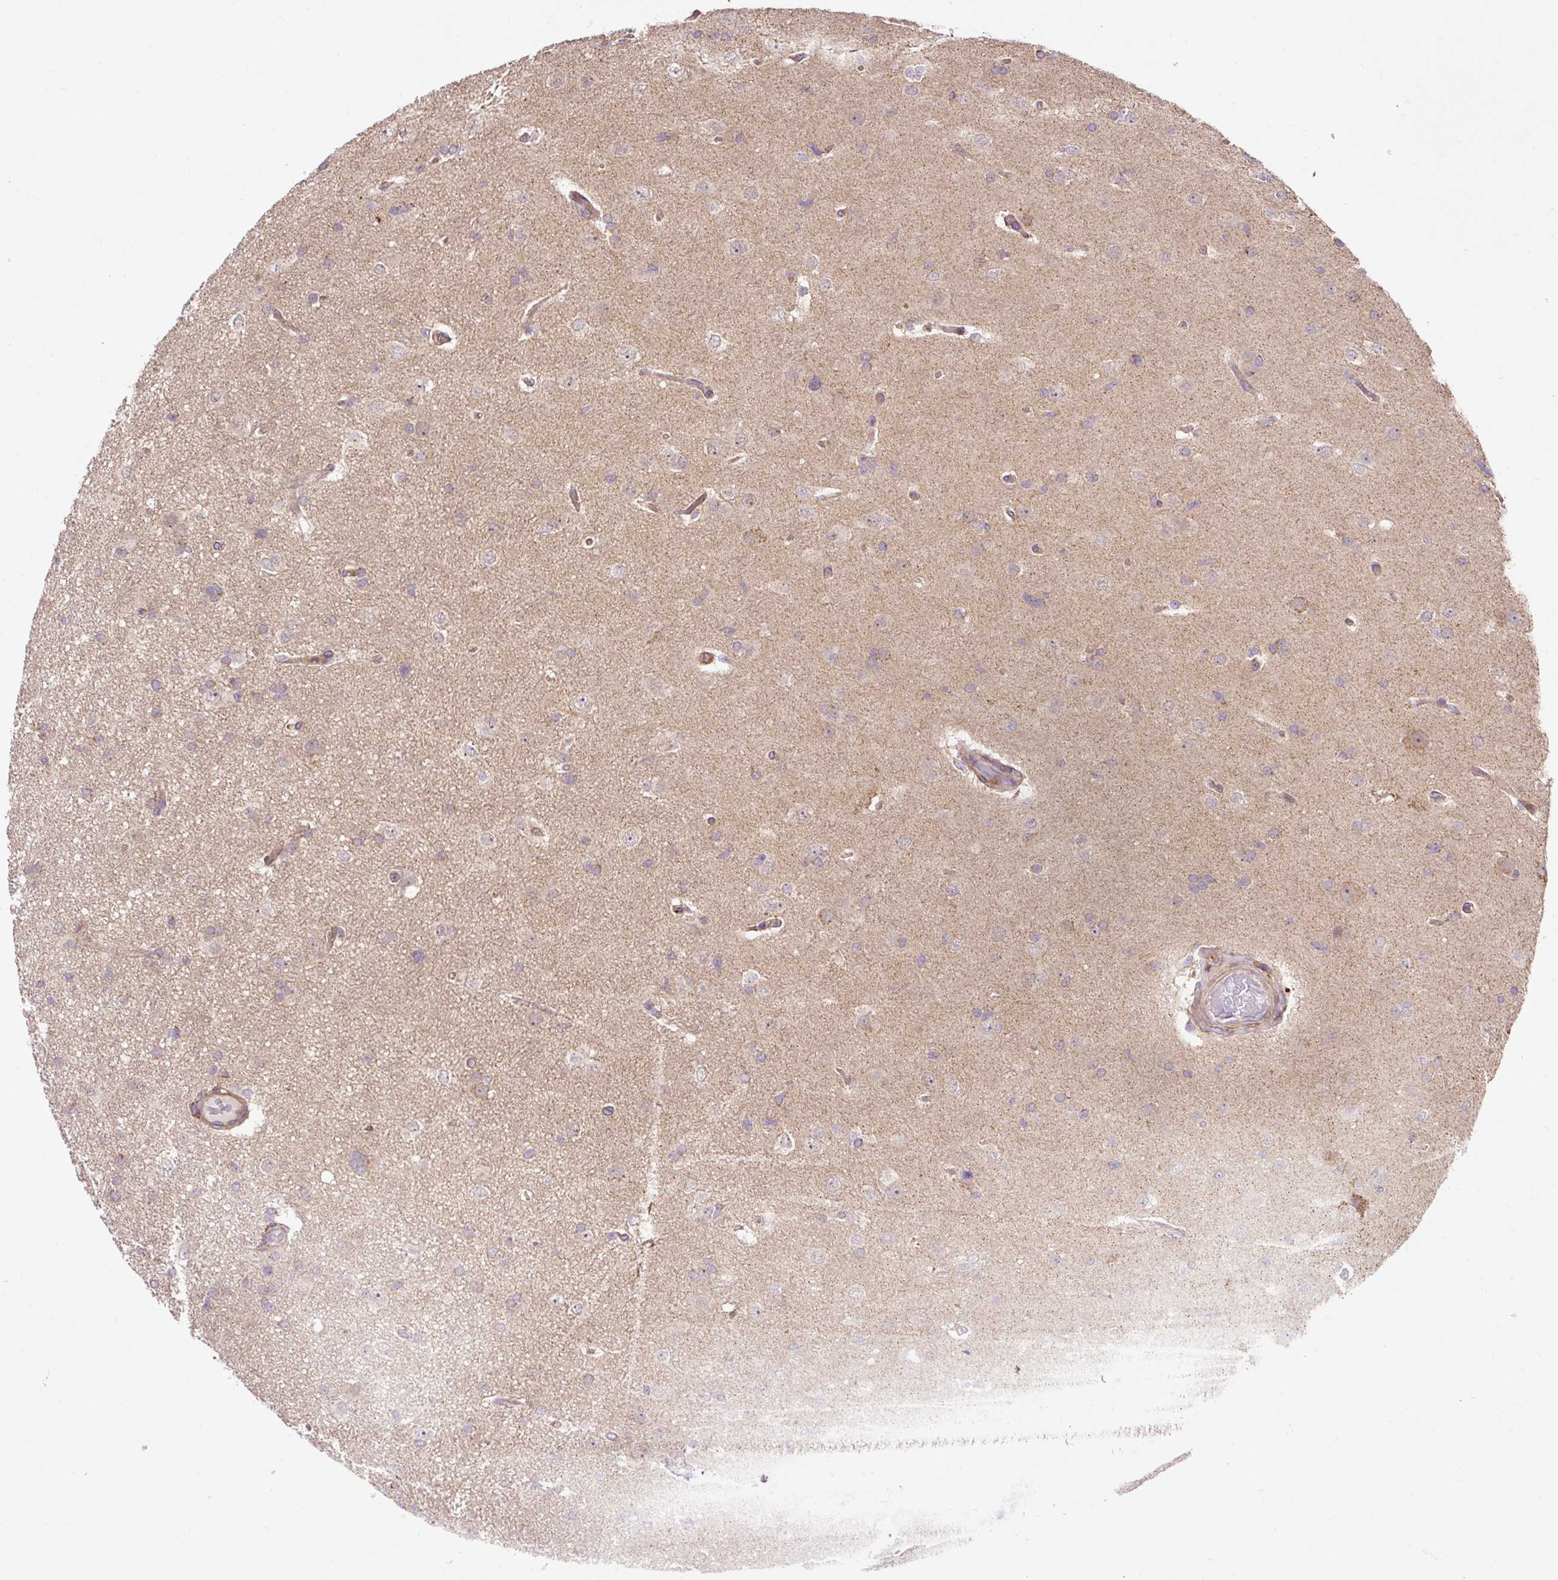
{"staining": {"intensity": "weak", "quantity": "25%-75%", "location": "cytoplasmic/membranous"}, "tissue": "glioma", "cell_type": "Tumor cells", "image_type": "cancer", "snomed": [{"axis": "morphology", "description": "Glioma, malignant, High grade"}, {"axis": "topography", "description": "Brain"}], "caption": "IHC (DAB) staining of malignant glioma (high-grade) demonstrates weak cytoplasmic/membranous protein staining in about 25%-75% of tumor cells.", "gene": "TRIAP1", "patient": {"sex": "male", "age": 53}}